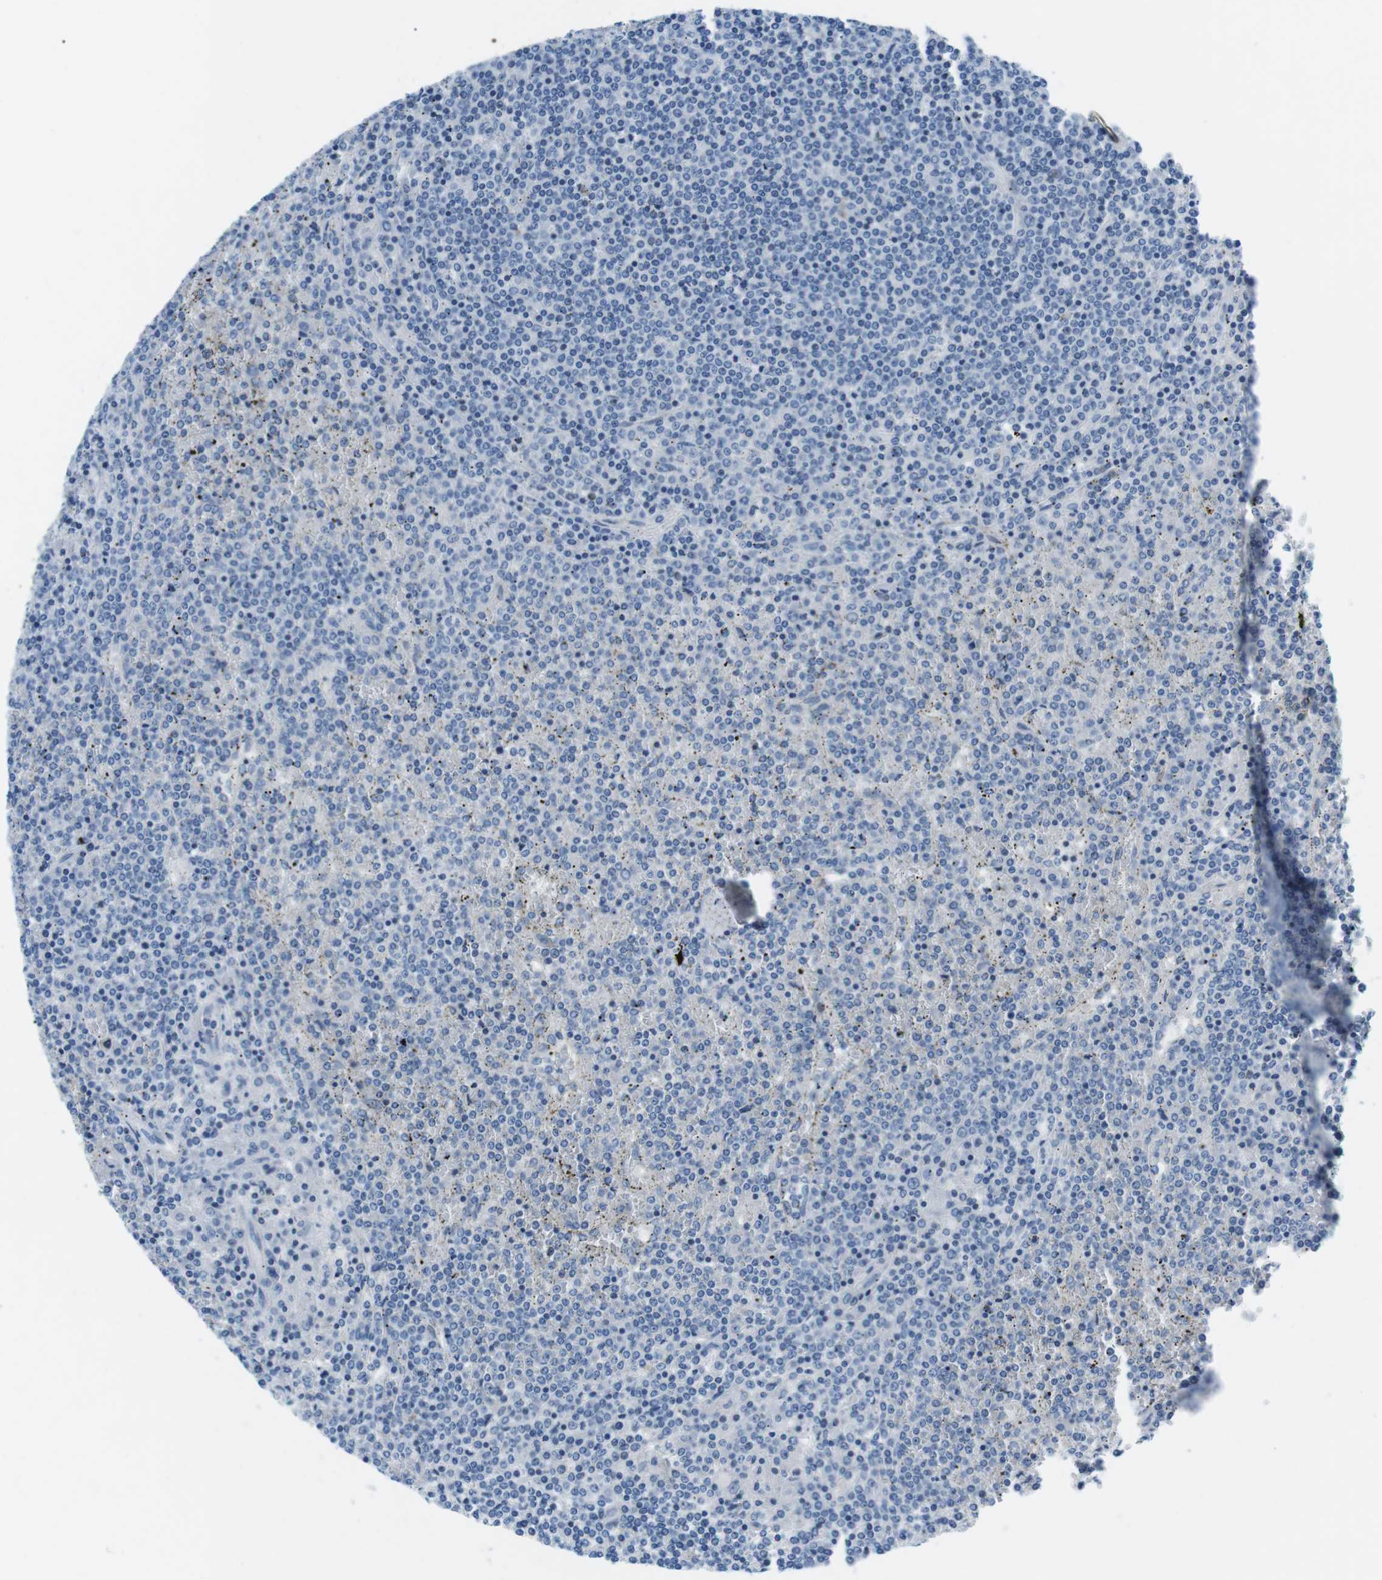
{"staining": {"intensity": "negative", "quantity": "none", "location": "none"}, "tissue": "lymphoma", "cell_type": "Tumor cells", "image_type": "cancer", "snomed": [{"axis": "morphology", "description": "Malignant lymphoma, non-Hodgkin's type, Low grade"}, {"axis": "topography", "description": "Spleen"}], "caption": "DAB immunohistochemical staining of human malignant lymphoma, non-Hodgkin's type (low-grade) demonstrates no significant positivity in tumor cells. Nuclei are stained in blue.", "gene": "PHLDA1", "patient": {"sex": "female", "age": 19}}